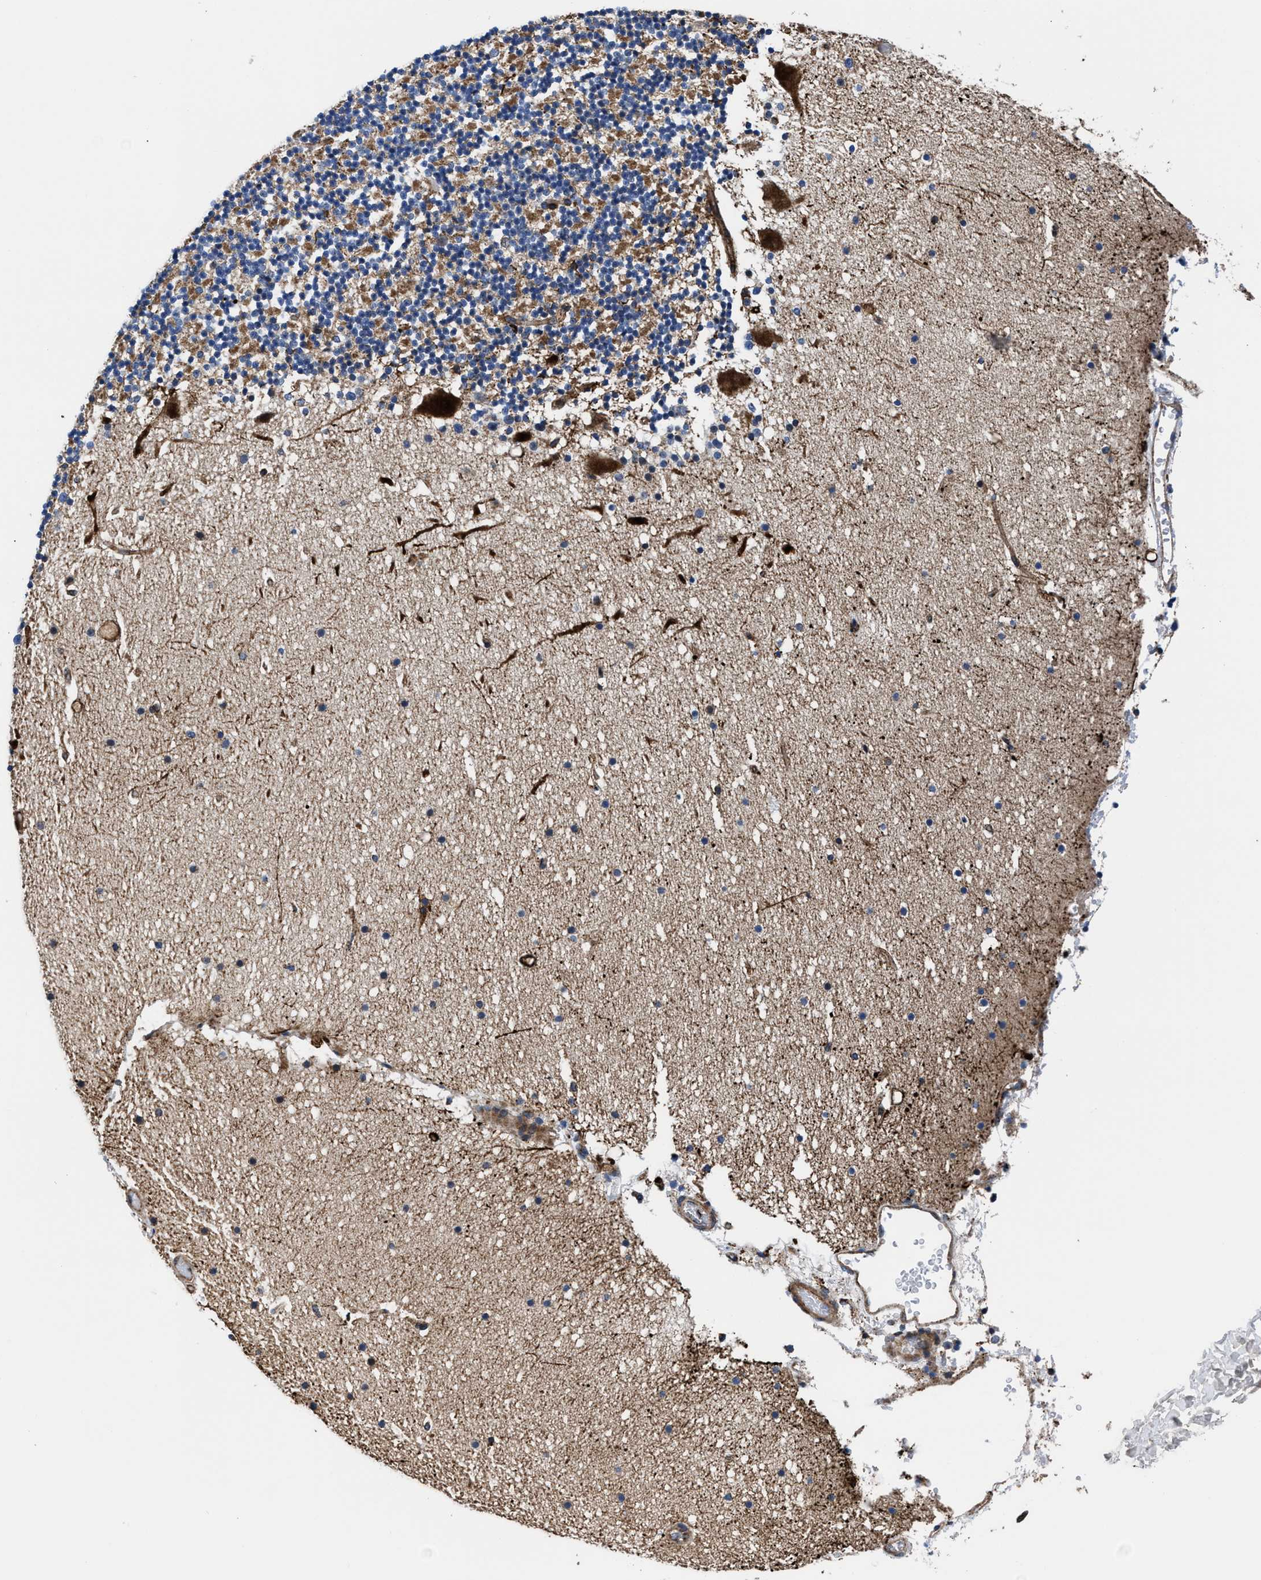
{"staining": {"intensity": "moderate", "quantity": "<25%", "location": "cytoplasmic/membranous"}, "tissue": "cerebellum", "cell_type": "Cells in granular layer", "image_type": "normal", "snomed": [{"axis": "morphology", "description": "Normal tissue, NOS"}, {"axis": "topography", "description": "Cerebellum"}], "caption": "Human cerebellum stained for a protein (brown) demonstrates moderate cytoplasmic/membranous positive staining in approximately <25% of cells in granular layer.", "gene": "PRR15L", "patient": {"sex": "male", "age": 57}}